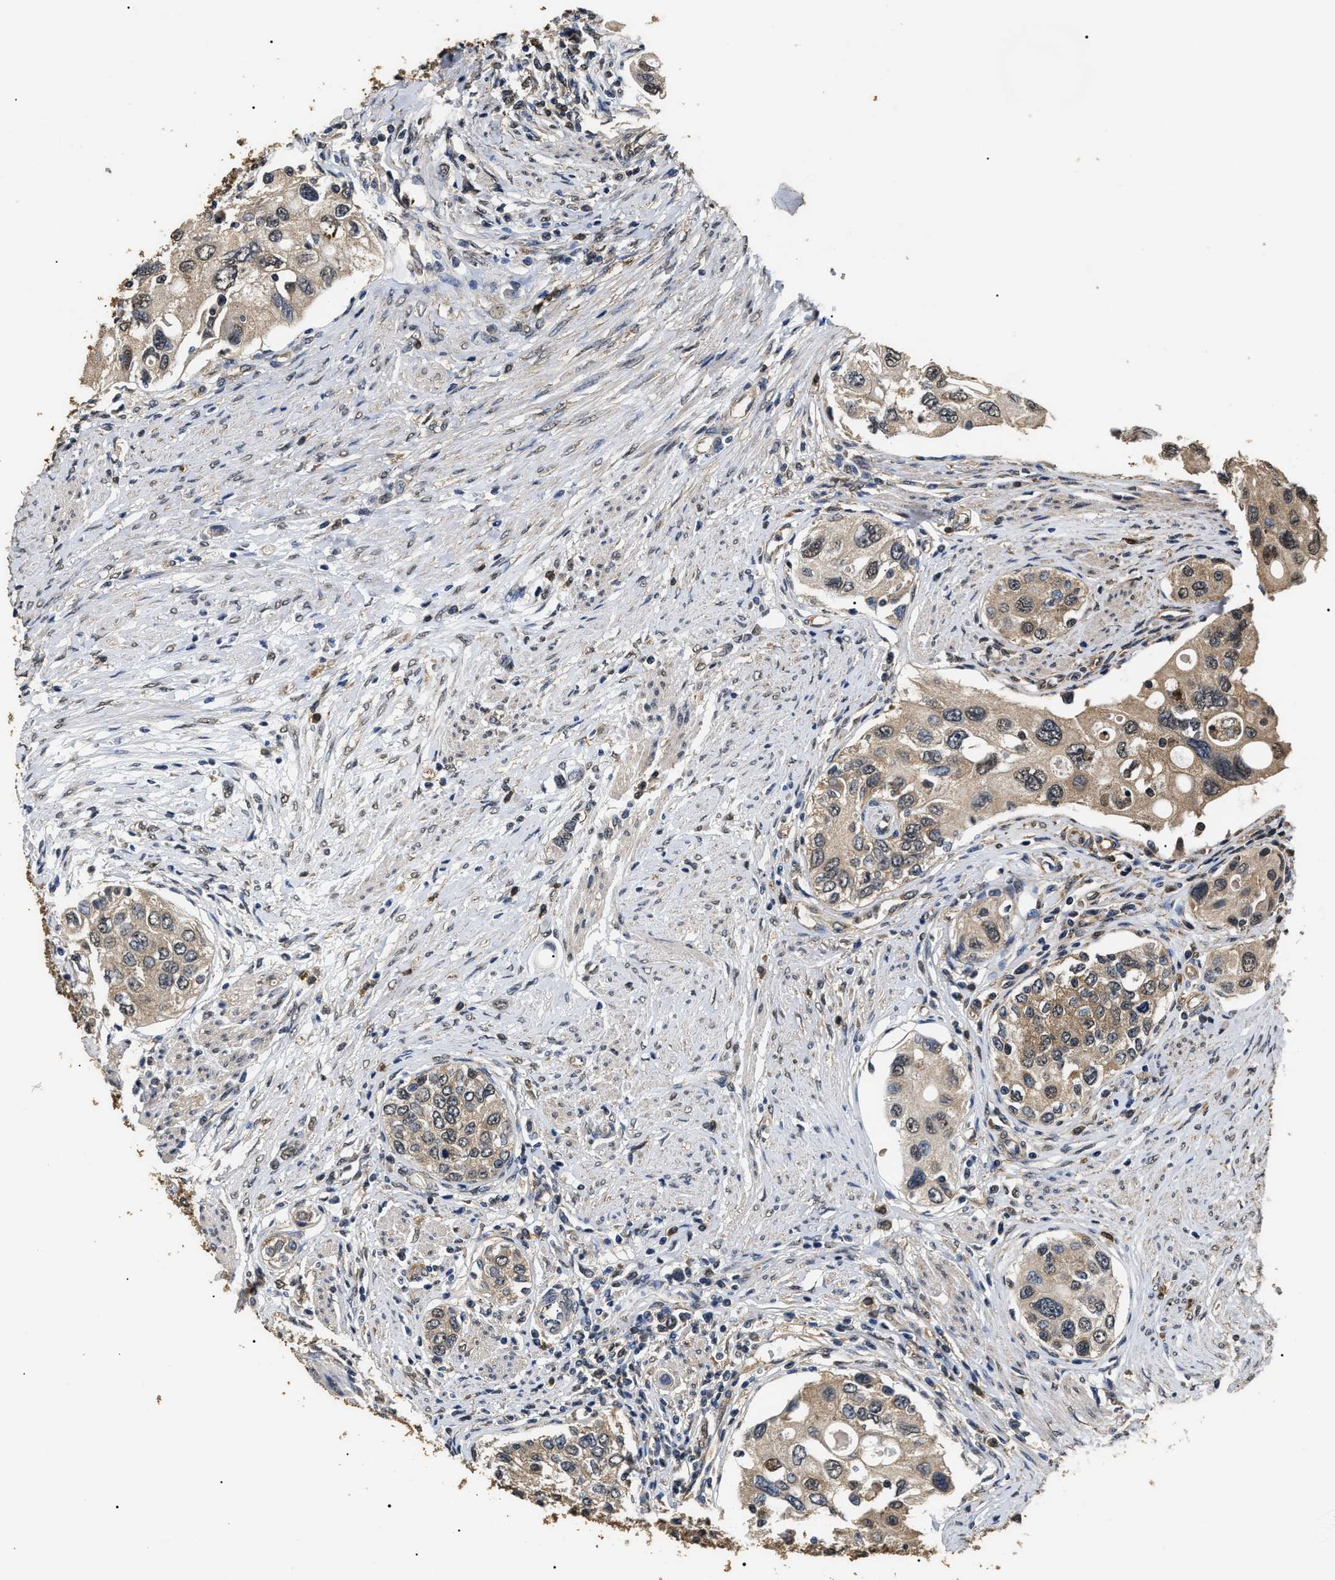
{"staining": {"intensity": "weak", "quantity": ">75%", "location": "cytoplasmic/membranous,nuclear"}, "tissue": "urothelial cancer", "cell_type": "Tumor cells", "image_type": "cancer", "snomed": [{"axis": "morphology", "description": "Urothelial carcinoma, High grade"}, {"axis": "topography", "description": "Urinary bladder"}], "caption": "DAB (3,3'-diaminobenzidine) immunohistochemical staining of high-grade urothelial carcinoma displays weak cytoplasmic/membranous and nuclear protein staining in approximately >75% of tumor cells.", "gene": "PSMD8", "patient": {"sex": "female", "age": 56}}